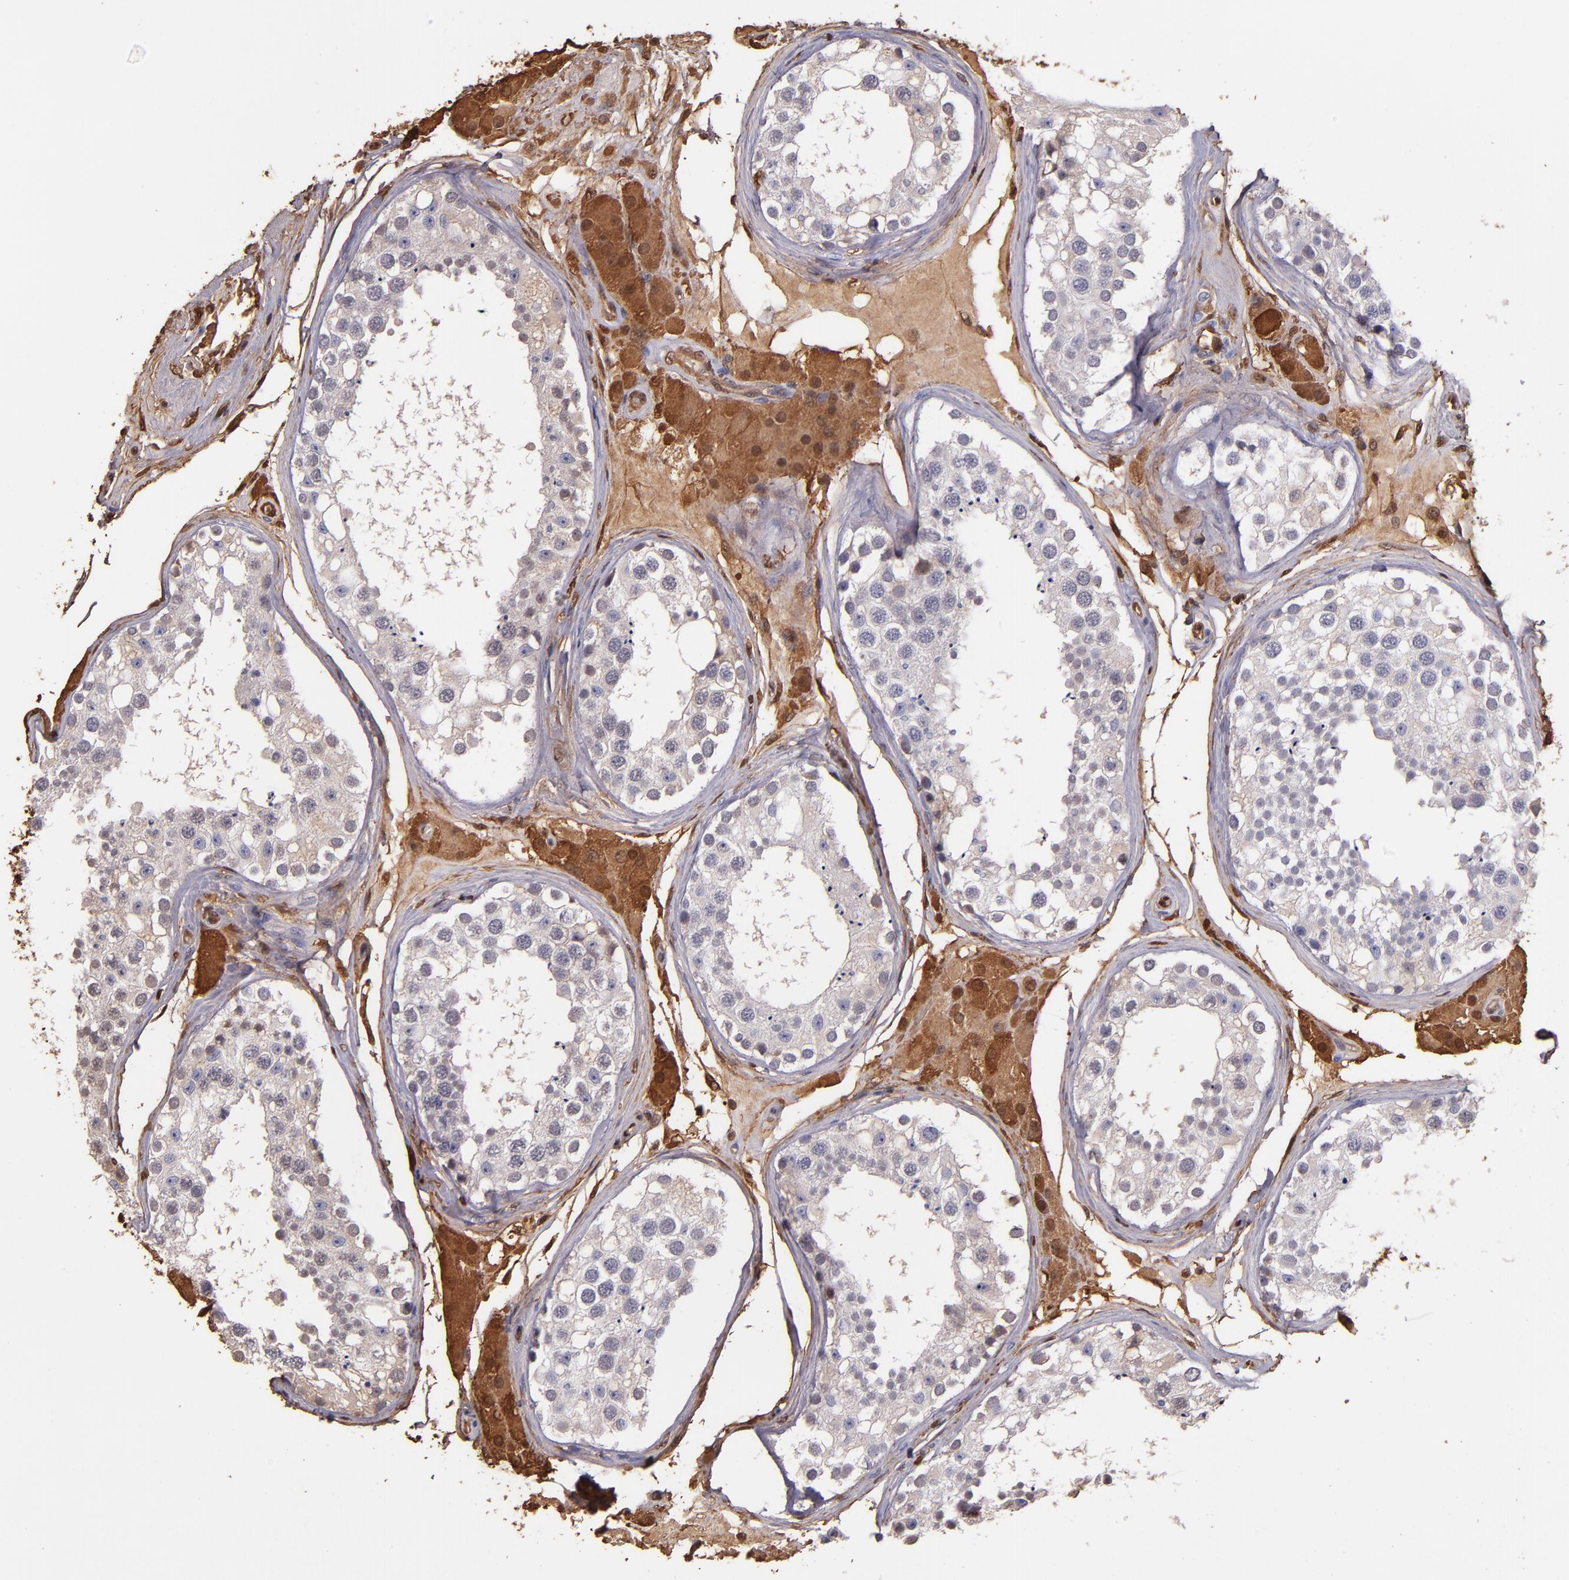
{"staining": {"intensity": "weak", "quantity": "25%-75%", "location": "cytoplasmic/membranous"}, "tissue": "testis", "cell_type": "Cells in seminiferous ducts", "image_type": "normal", "snomed": [{"axis": "morphology", "description": "Normal tissue, NOS"}, {"axis": "topography", "description": "Testis"}], "caption": "Protein expression analysis of normal human testis reveals weak cytoplasmic/membranous staining in approximately 25%-75% of cells in seminiferous ducts. (Brightfield microscopy of DAB IHC at high magnification).", "gene": "S100A6", "patient": {"sex": "male", "age": 68}}